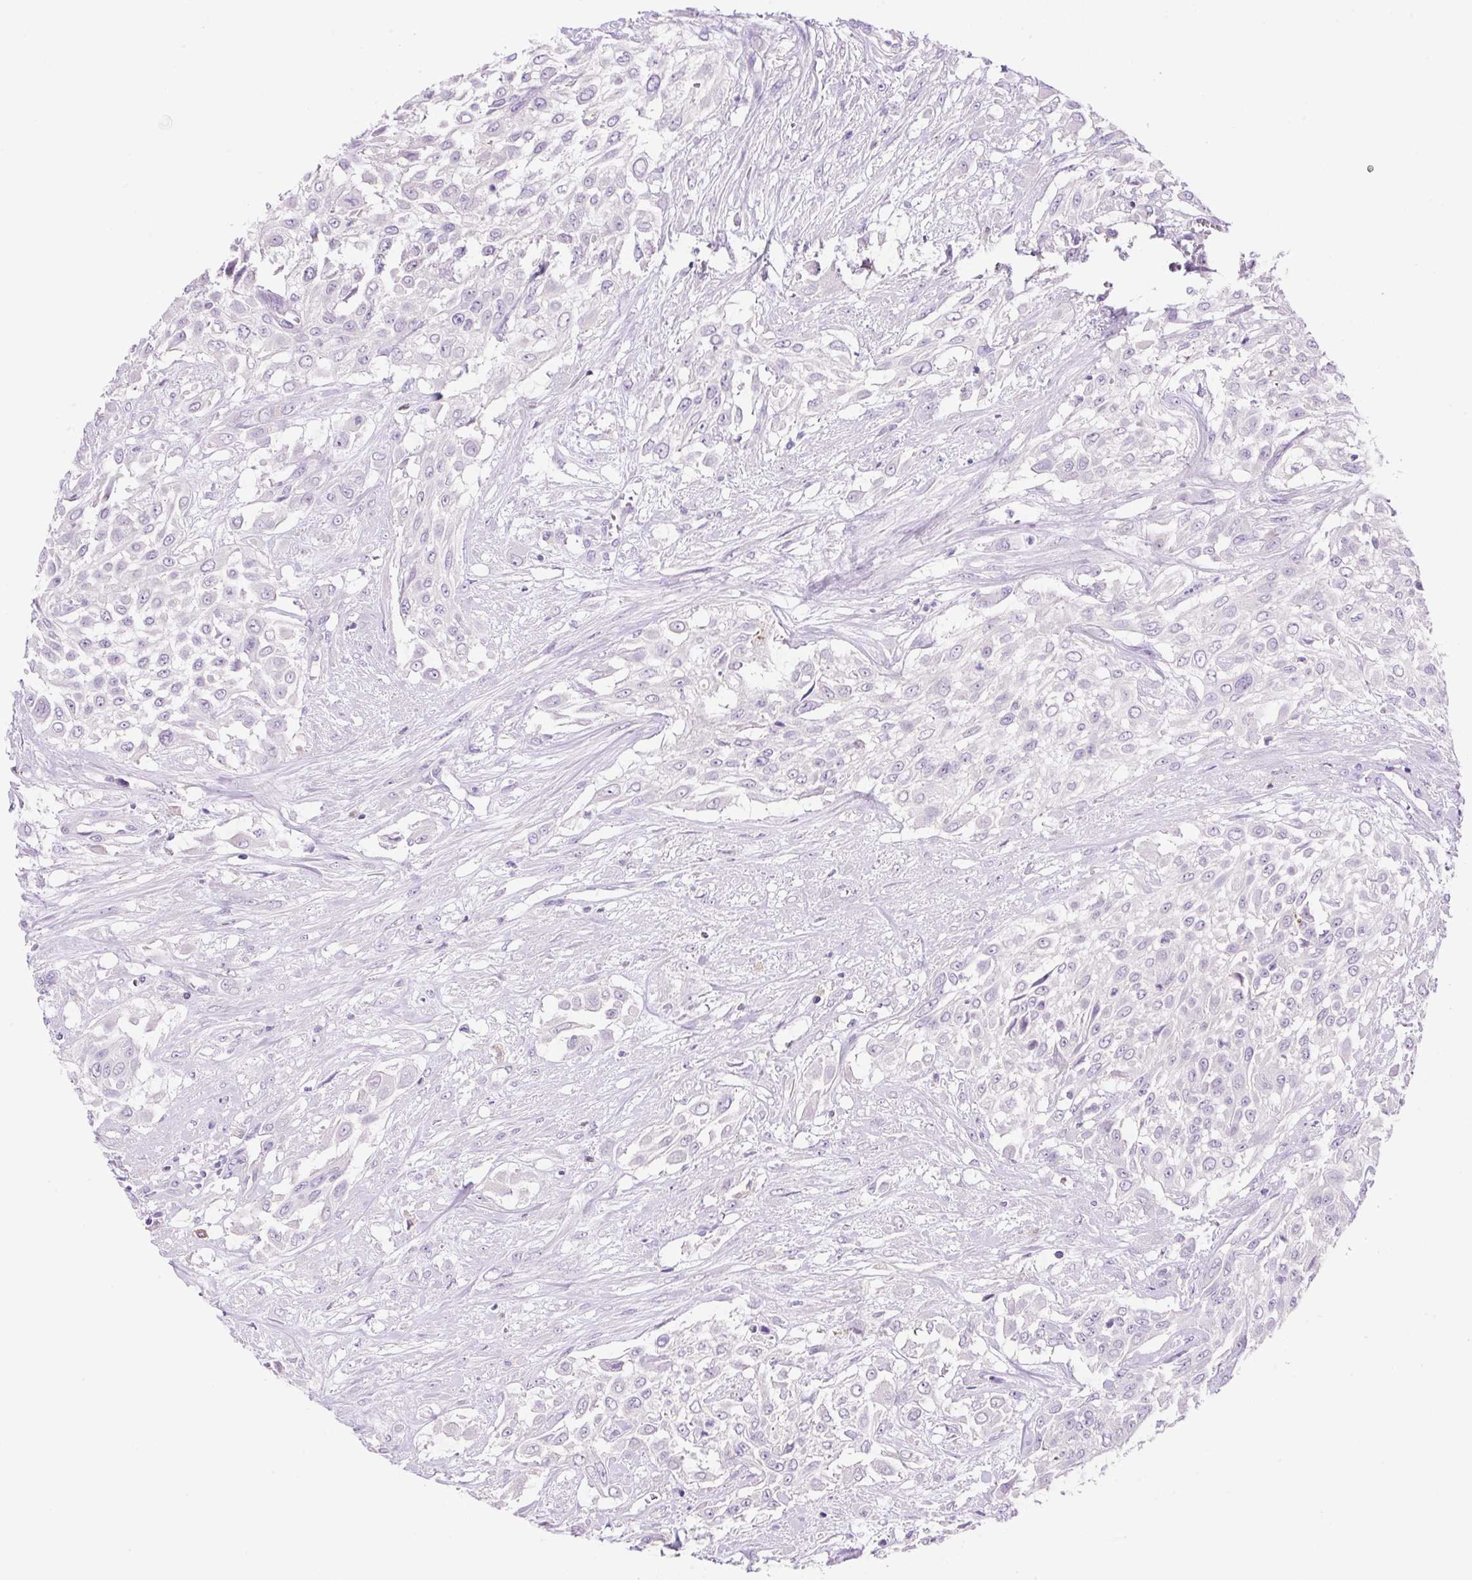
{"staining": {"intensity": "negative", "quantity": "none", "location": "none"}, "tissue": "urothelial cancer", "cell_type": "Tumor cells", "image_type": "cancer", "snomed": [{"axis": "morphology", "description": "Urothelial carcinoma, High grade"}, {"axis": "topography", "description": "Urinary bladder"}], "caption": "A high-resolution micrograph shows IHC staining of urothelial cancer, which demonstrates no significant staining in tumor cells. (DAB (3,3'-diaminobenzidine) IHC visualized using brightfield microscopy, high magnification).", "gene": "NDST3", "patient": {"sex": "male", "age": 57}}